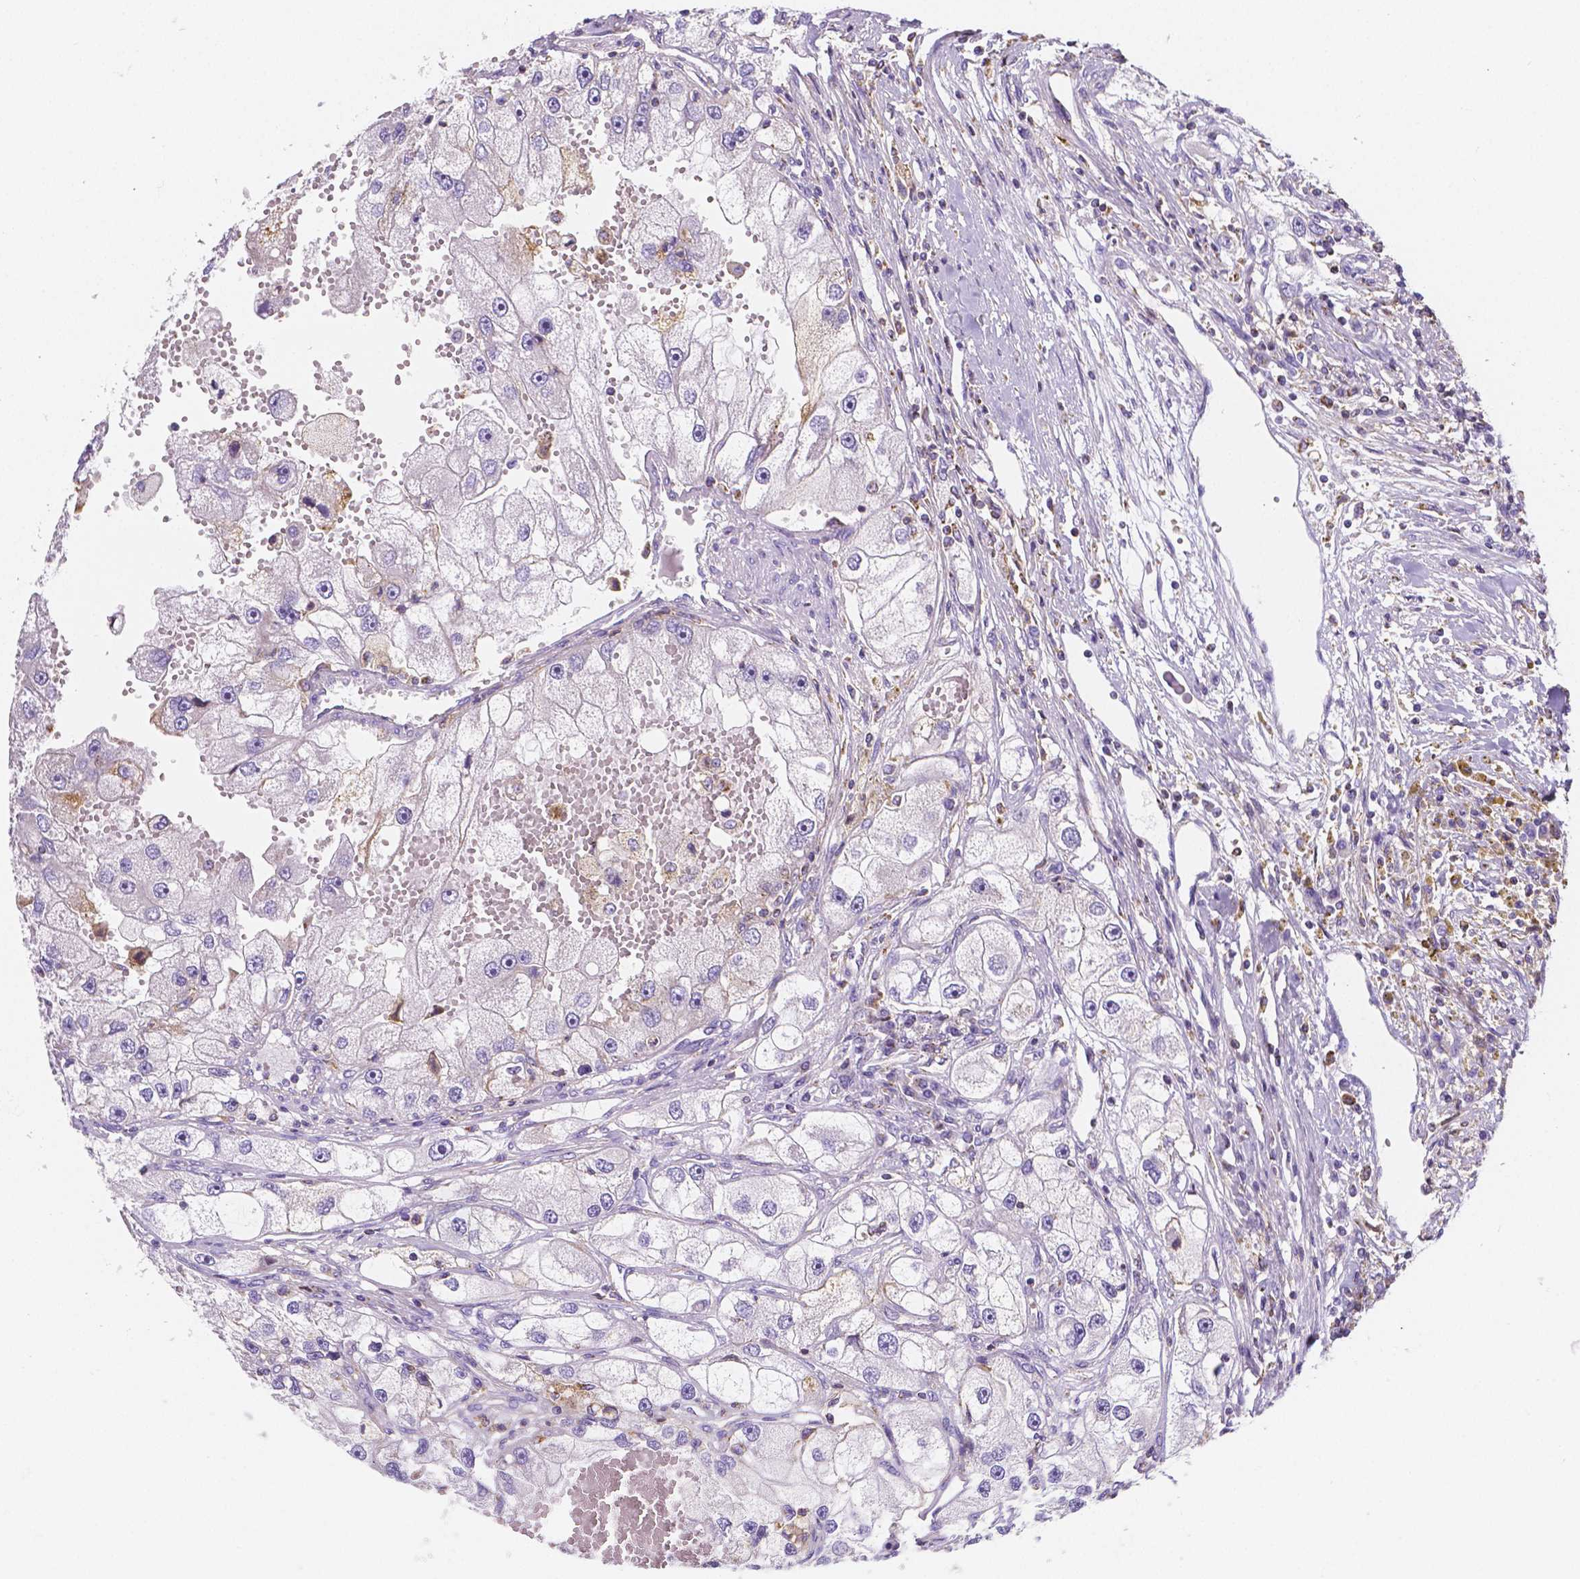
{"staining": {"intensity": "negative", "quantity": "none", "location": "none"}, "tissue": "renal cancer", "cell_type": "Tumor cells", "image_type": "cancer", "snomed": [{"axis": "morphology", "description": "Adenocarcinoma, NOS"}, {"axis": "topography", "description": "Kidney"}], "caption": "Immunohistochemistry (IHC) histopathology image of neoplastic tissue: renal cancer (adenocarcinoma) stained with DAB exhibits no significant protein staining in tumor cells.", "gene": "GABRD", "patient": {"sex": "male", "age": 63}}